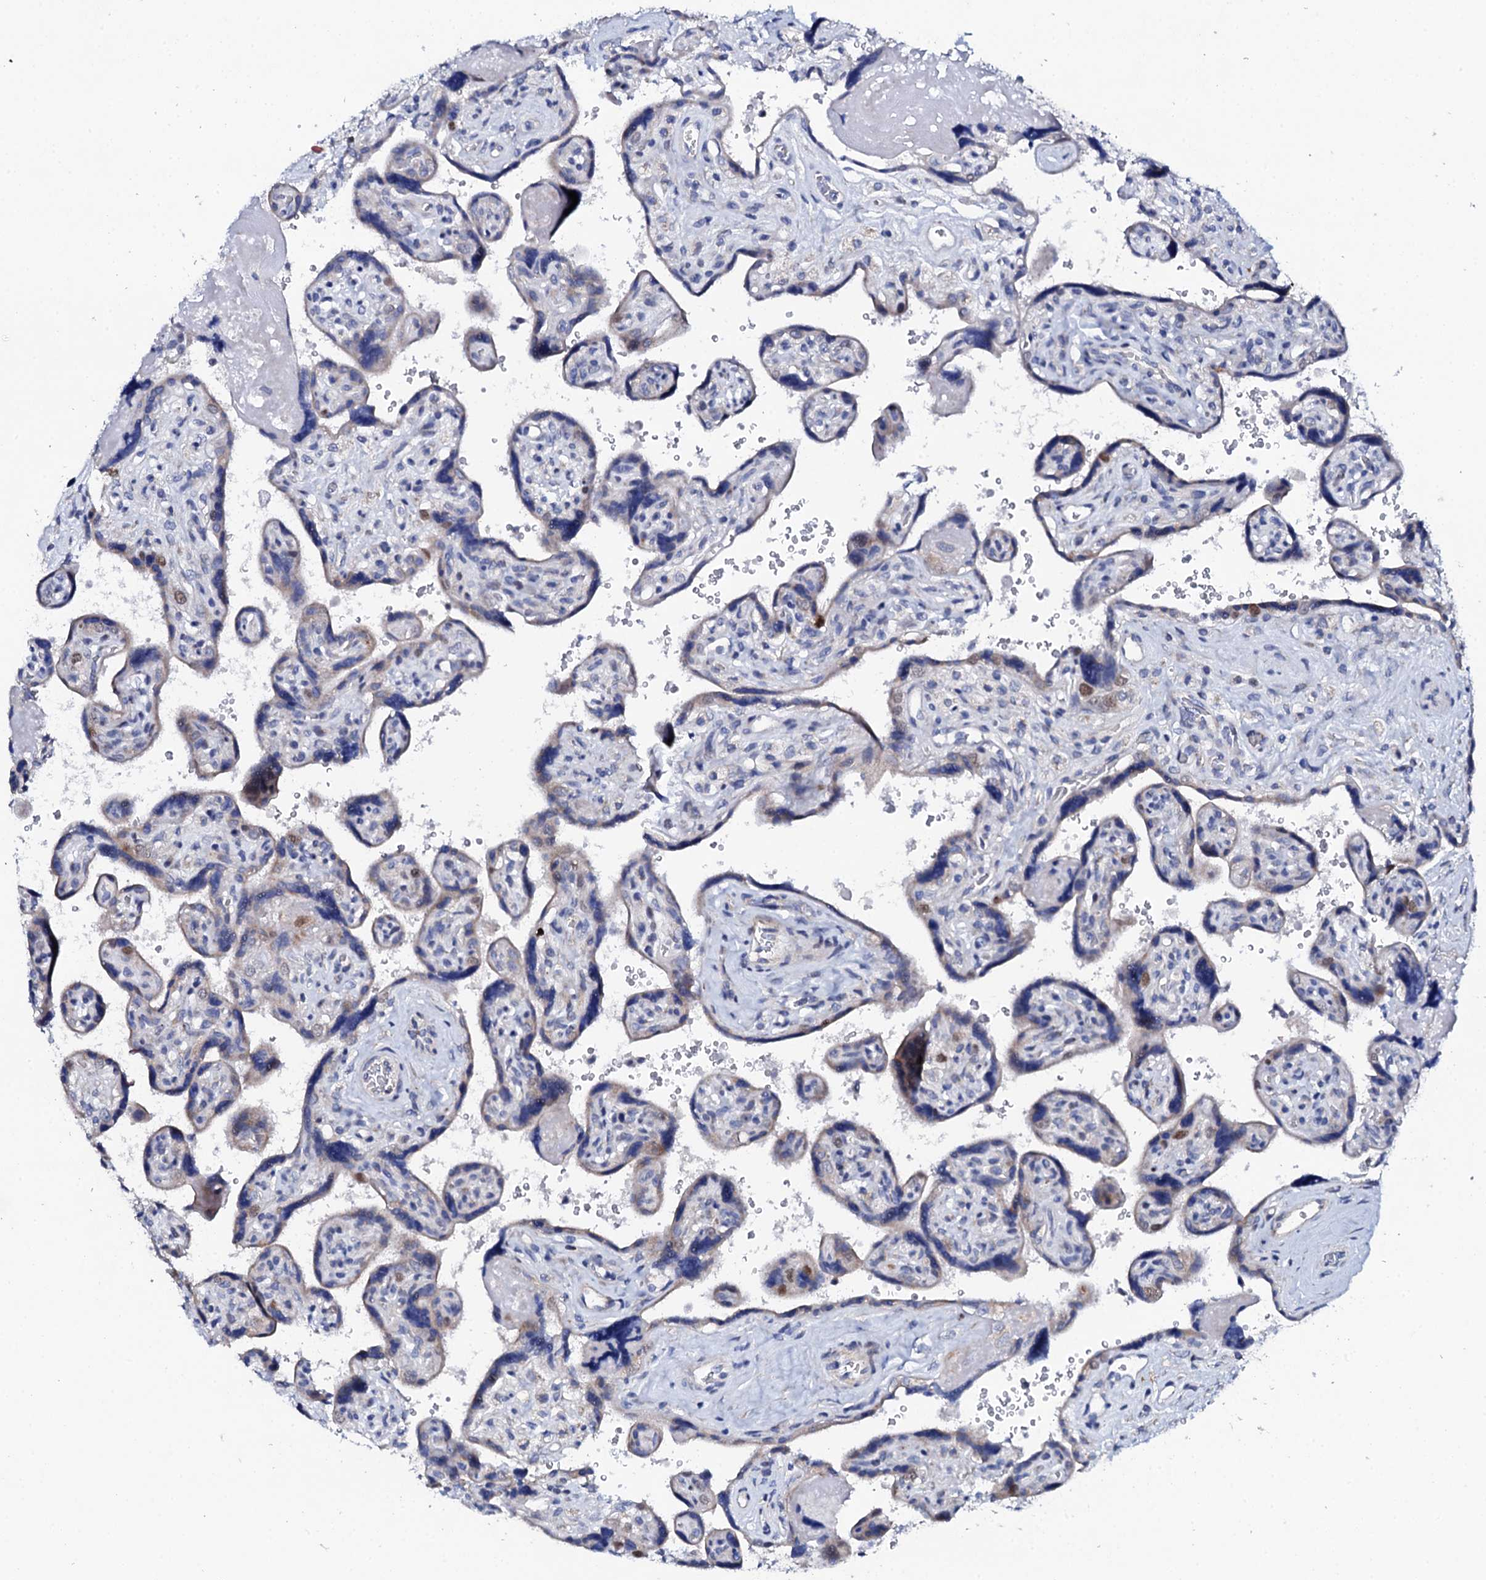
{"staining": {"intensity": "negative", "quantity": "none", "location": "none"}, "tissue": "placenta", "cell_type": "Trophoblastic cells", "image_type": "normal", "snomed": [{"axis": "morphology", "description": "Normal tissue, NOS"}, {"axis": "topography", "description": "Placenta"}], "caption": "Trophoblastic cells show no significant protein positivity in normal placenta.", "gene": "NUDT13", "patient": {"sex": "female", "age": 39}}